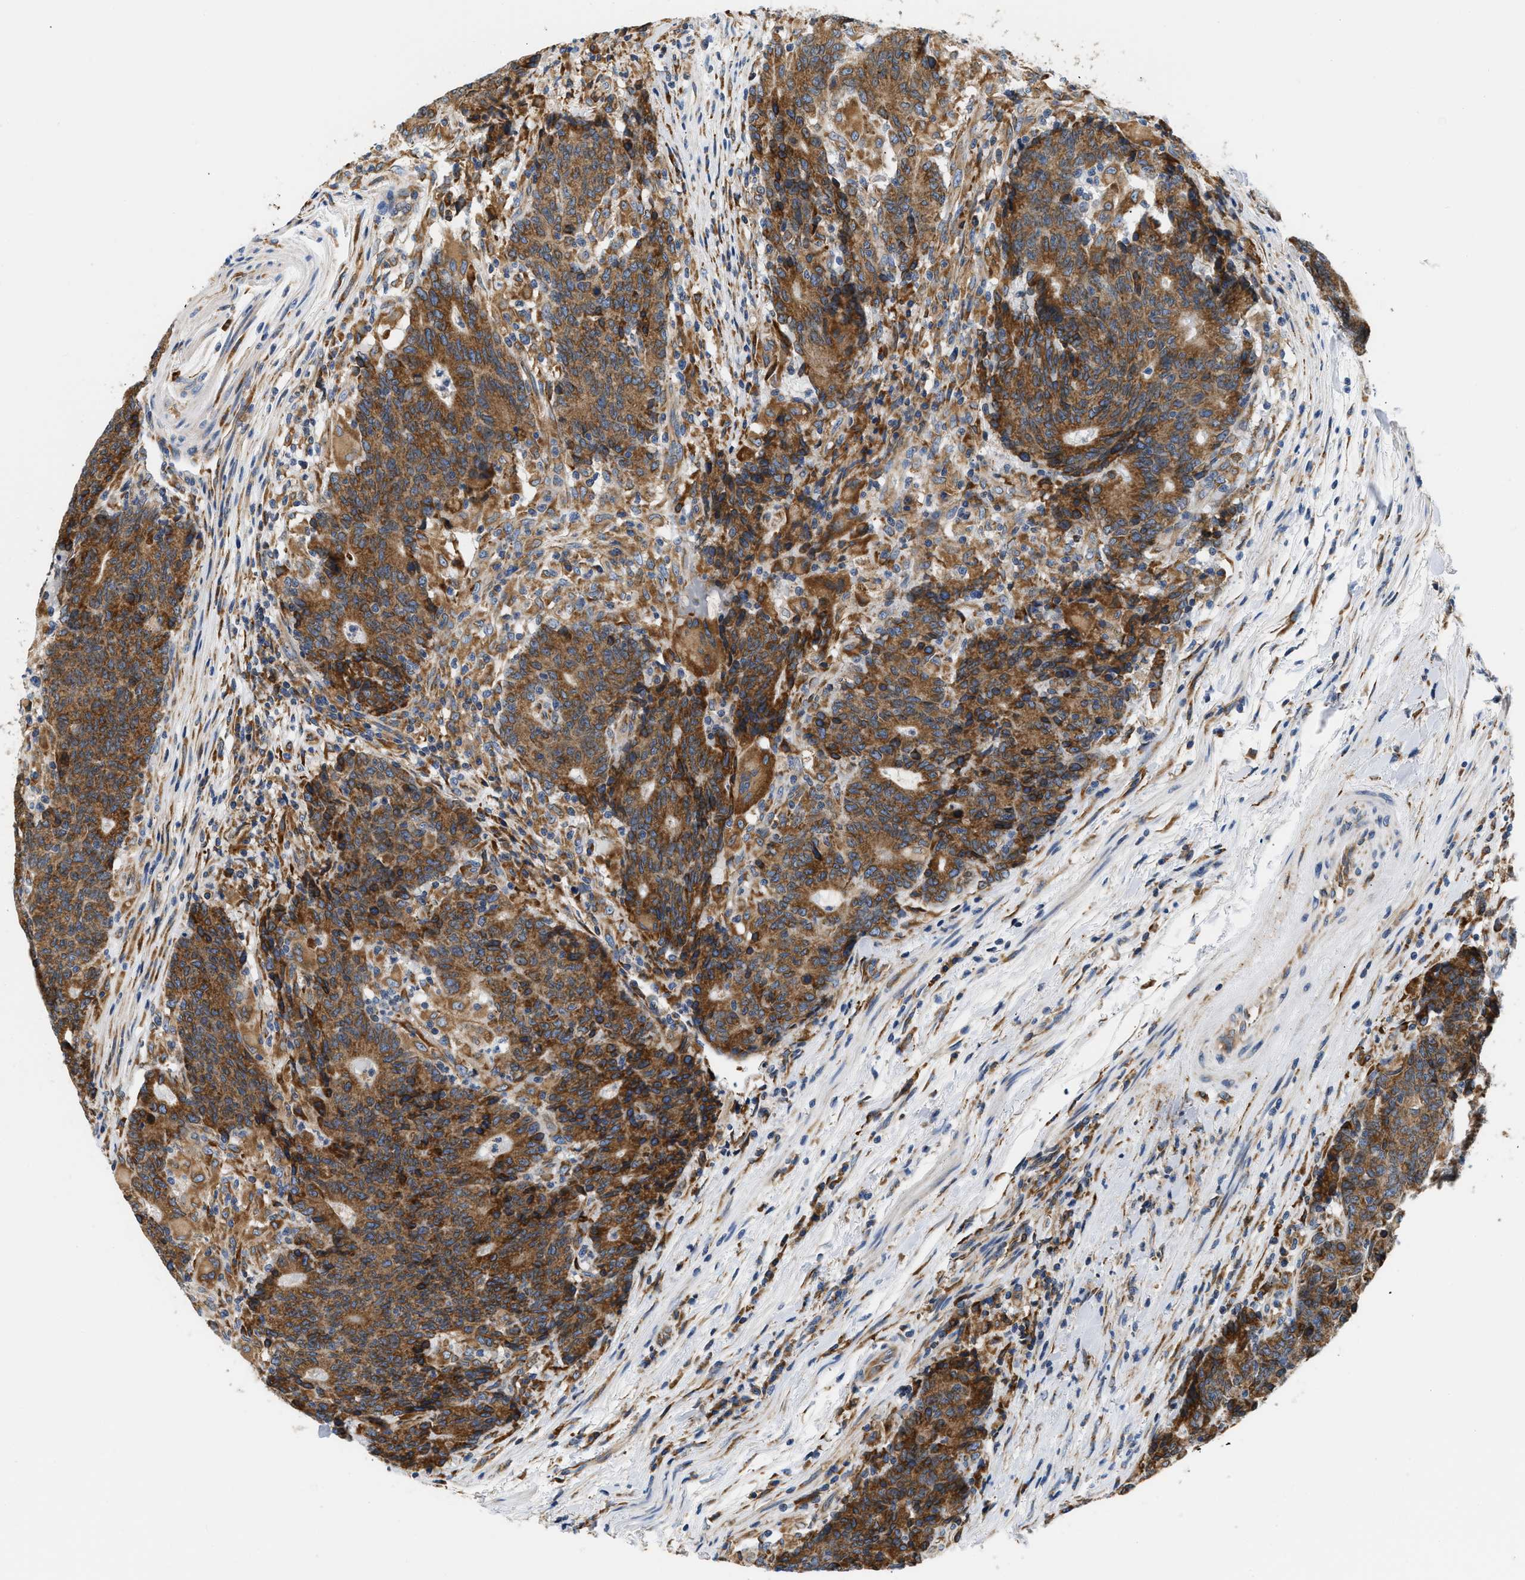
{"staining": {"intensity": "strong", "quantity": ">75%", "location": "cytoplasmic/membranous"}, "tissue": "colorectal cancer", "cell_type": "Tumor cells", "image_type": "cancer", "snomed": [{"axis": "morphology", "description": "Normal tissue, NOS"}, {"axis": "morphology", "description": "Adenocarcinoma, NOS"}, {"axis": "topography", "description": "Colon"}], "caption": "Adenocarcinoma (colorectal) stained with DAB (3,3'-diaminobenzidine) IHC shows high levels of strong cytoplasmic/membranous positivity in approximately >75% of tumor cells.", "gene": "HDHD3", "patient": {"sex": "female", "age": 75}}